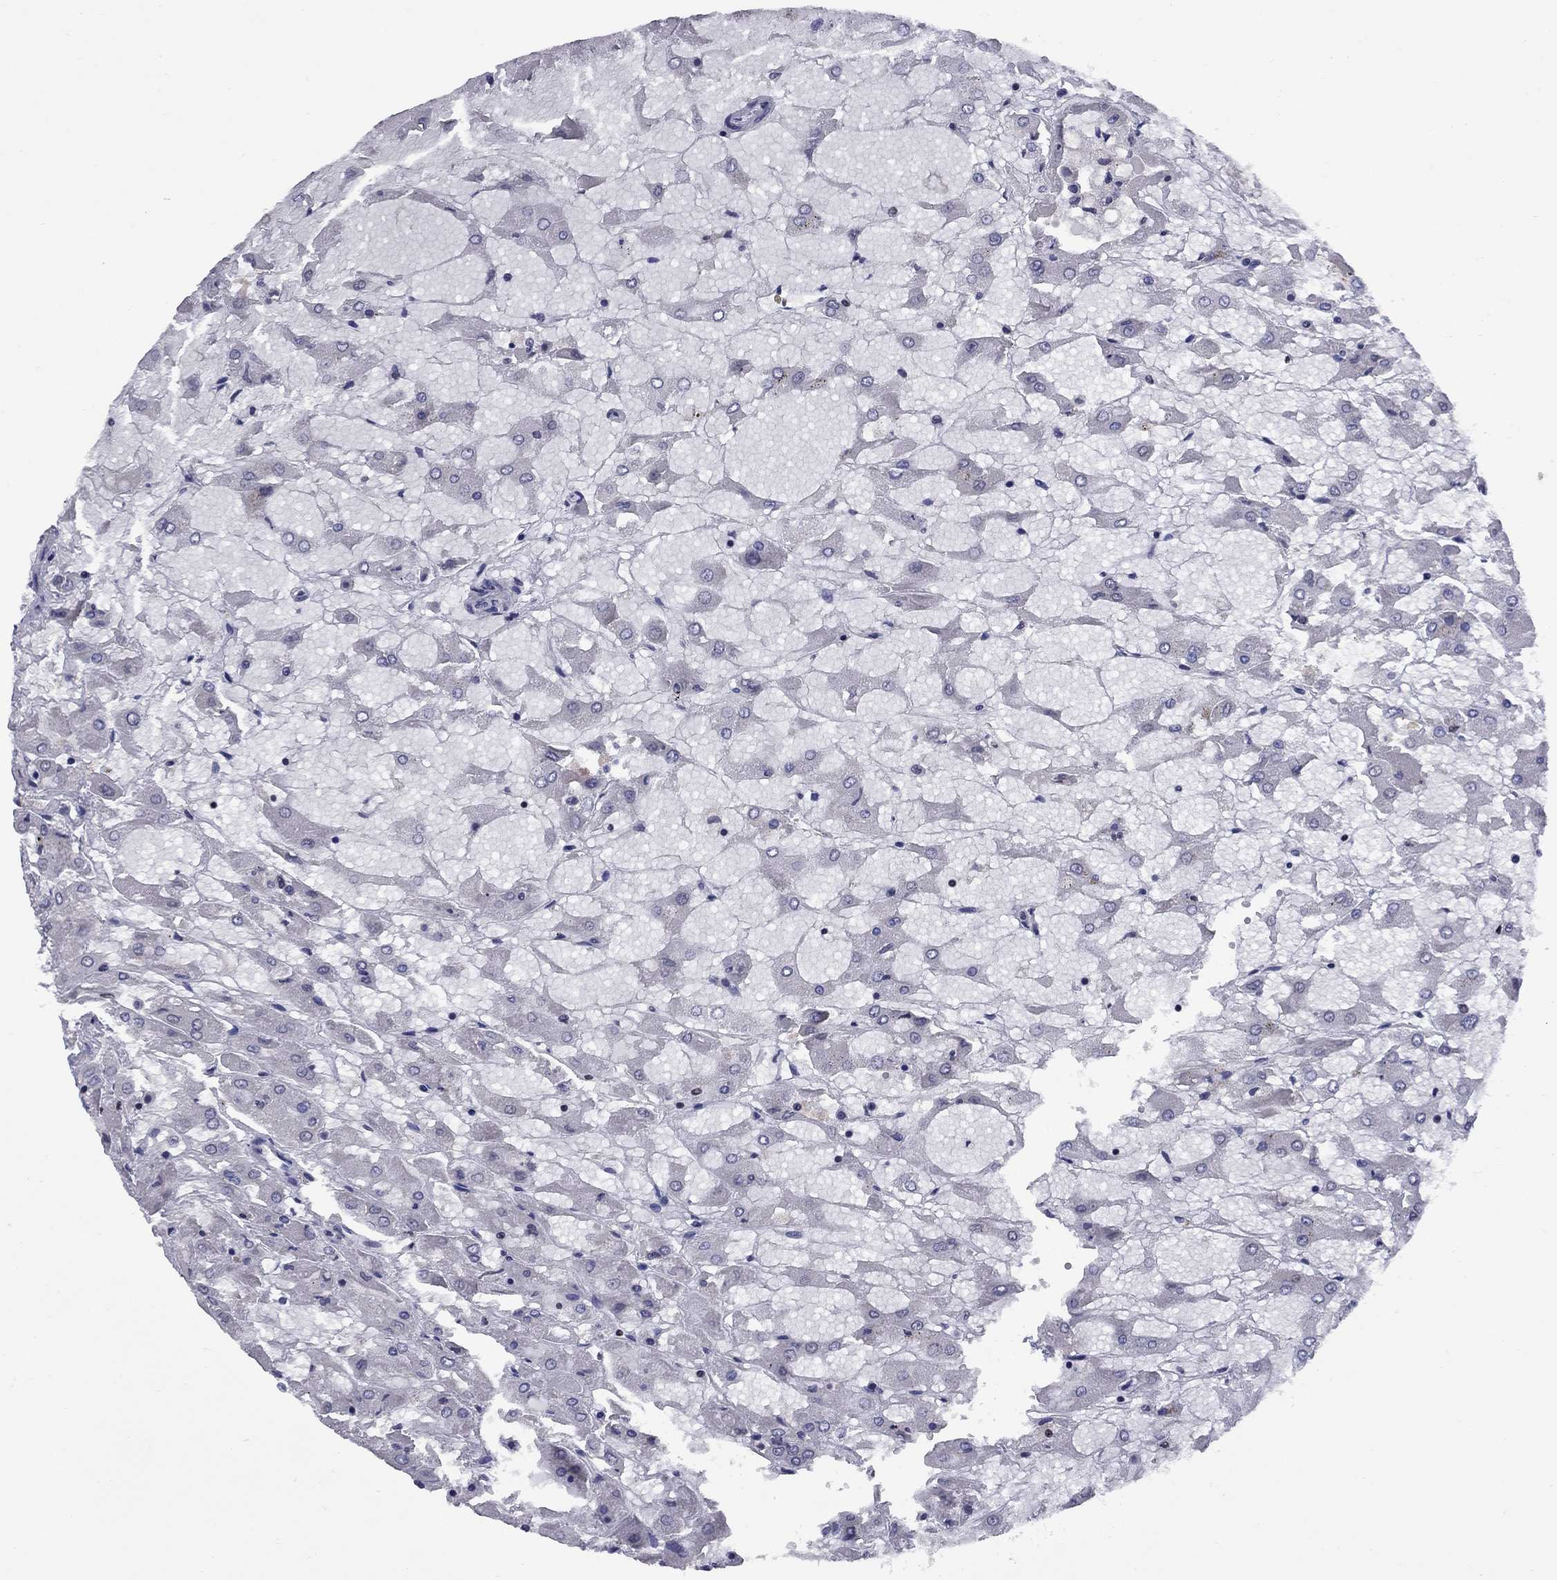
{"staining": {"intensity": "negative", "quantity": "none", "location": "none"}, "tissue": "renal cancer", "cell_type": "Tumor cells", "image_type": "cancer", "snomed": [{"axis": "morphology", "description": "Adenocarcinoma, NOS"}, {"axis": "topography", "description": "Kidney"}], "caption": "A photomicrograph of adenocarcinoma (renal) stained for a protein exhibits no brown staining in tumor cells.", "gene": "TAF9", "patient": {"sex": "male", "age": 72}}